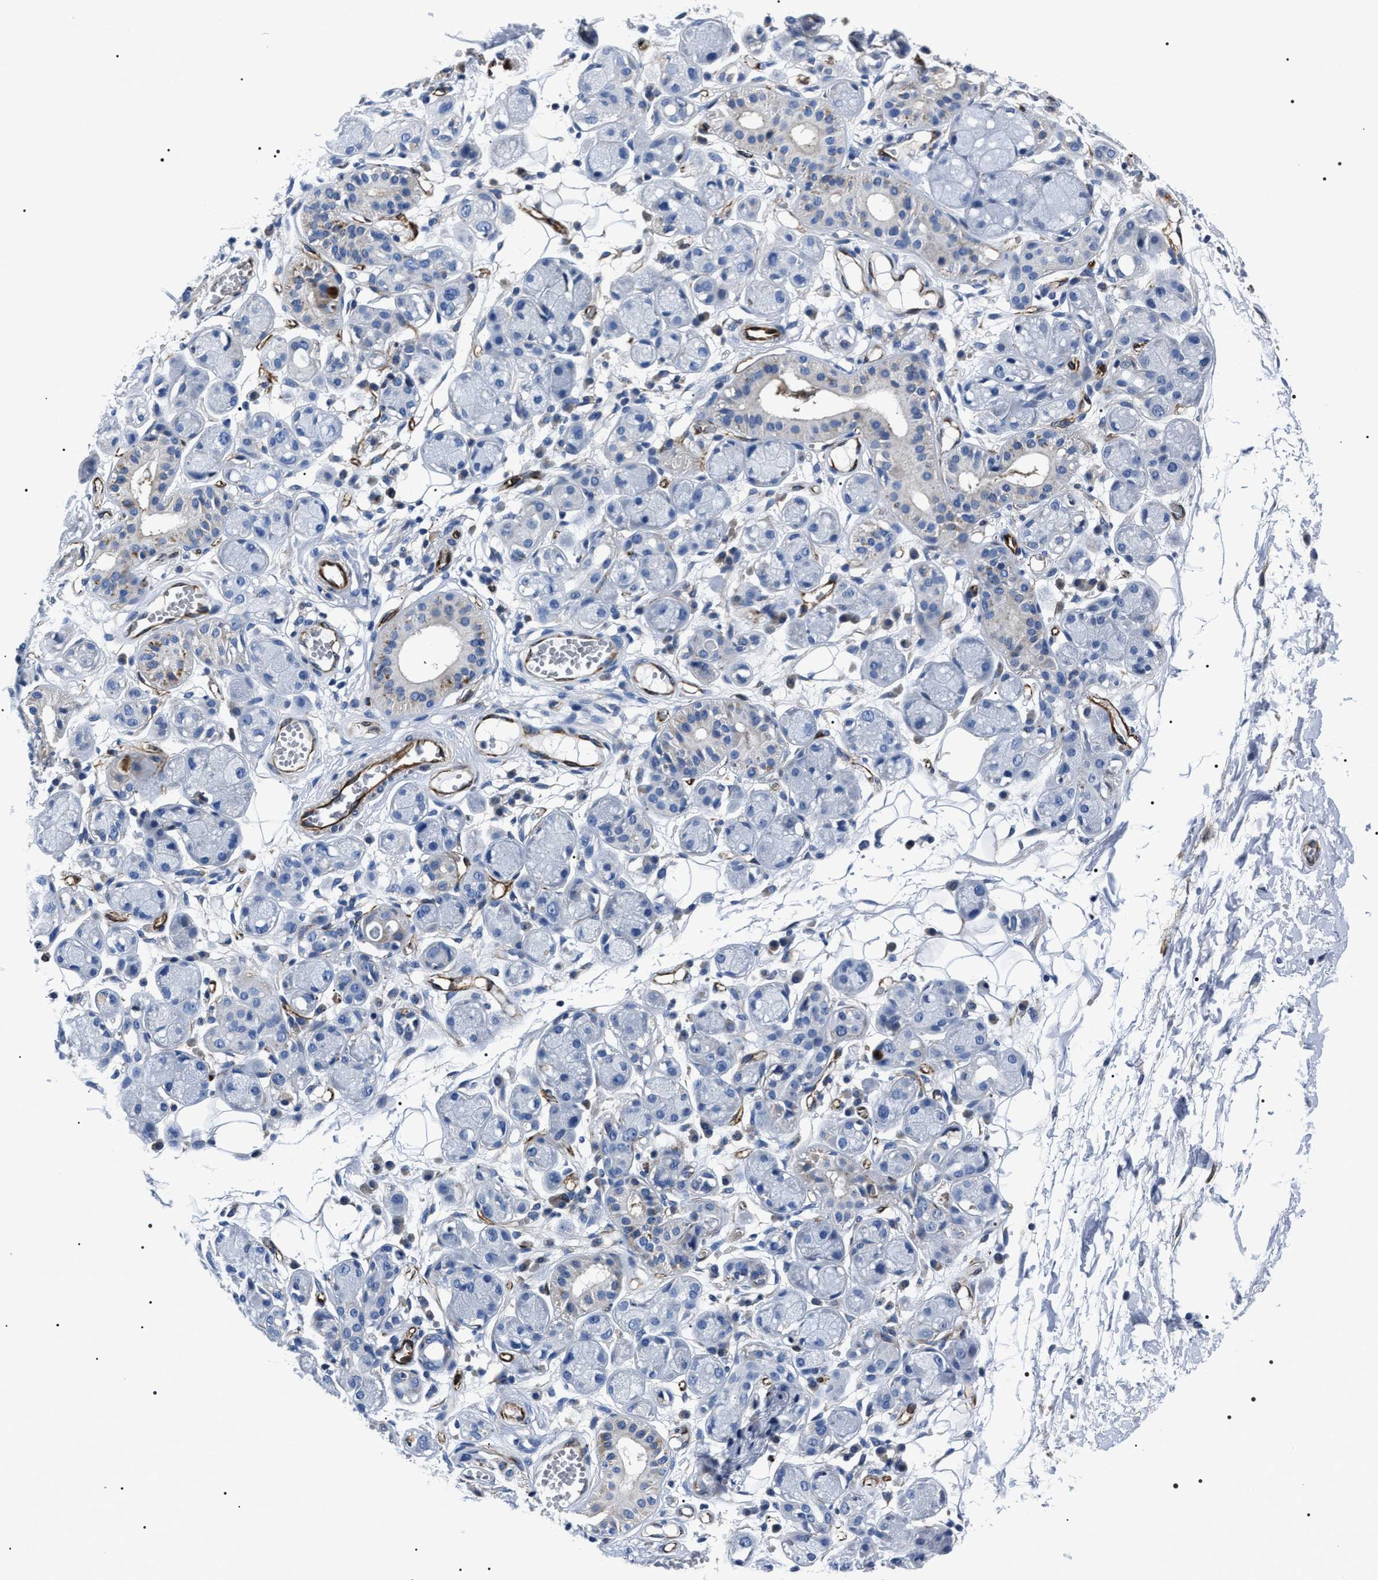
{"staining": {"intensity": "negative", "quantity": "none", "location": "none"}, "tissue": "adipose tissue", "cell_type": "Adipocytes", "image_type": "normal", "snomed": [{"axis": "morphology", "description": "Normal tissue, NOS"}, {"axis": "morphology", "description": "Inflammation, NOS"}, {"axis": "topography", "description": "Salivary gland"}, {"axis": "topography", "description": "Peripheral nerve tissue"}], "caption": "Immunohistochemical staining of unremarkable adipose tissue shows no significant expression in adipocytes. Nuclei are stained in blue.", "gene": "BAG2", "patient": {"sex": "female", "age": 75}}